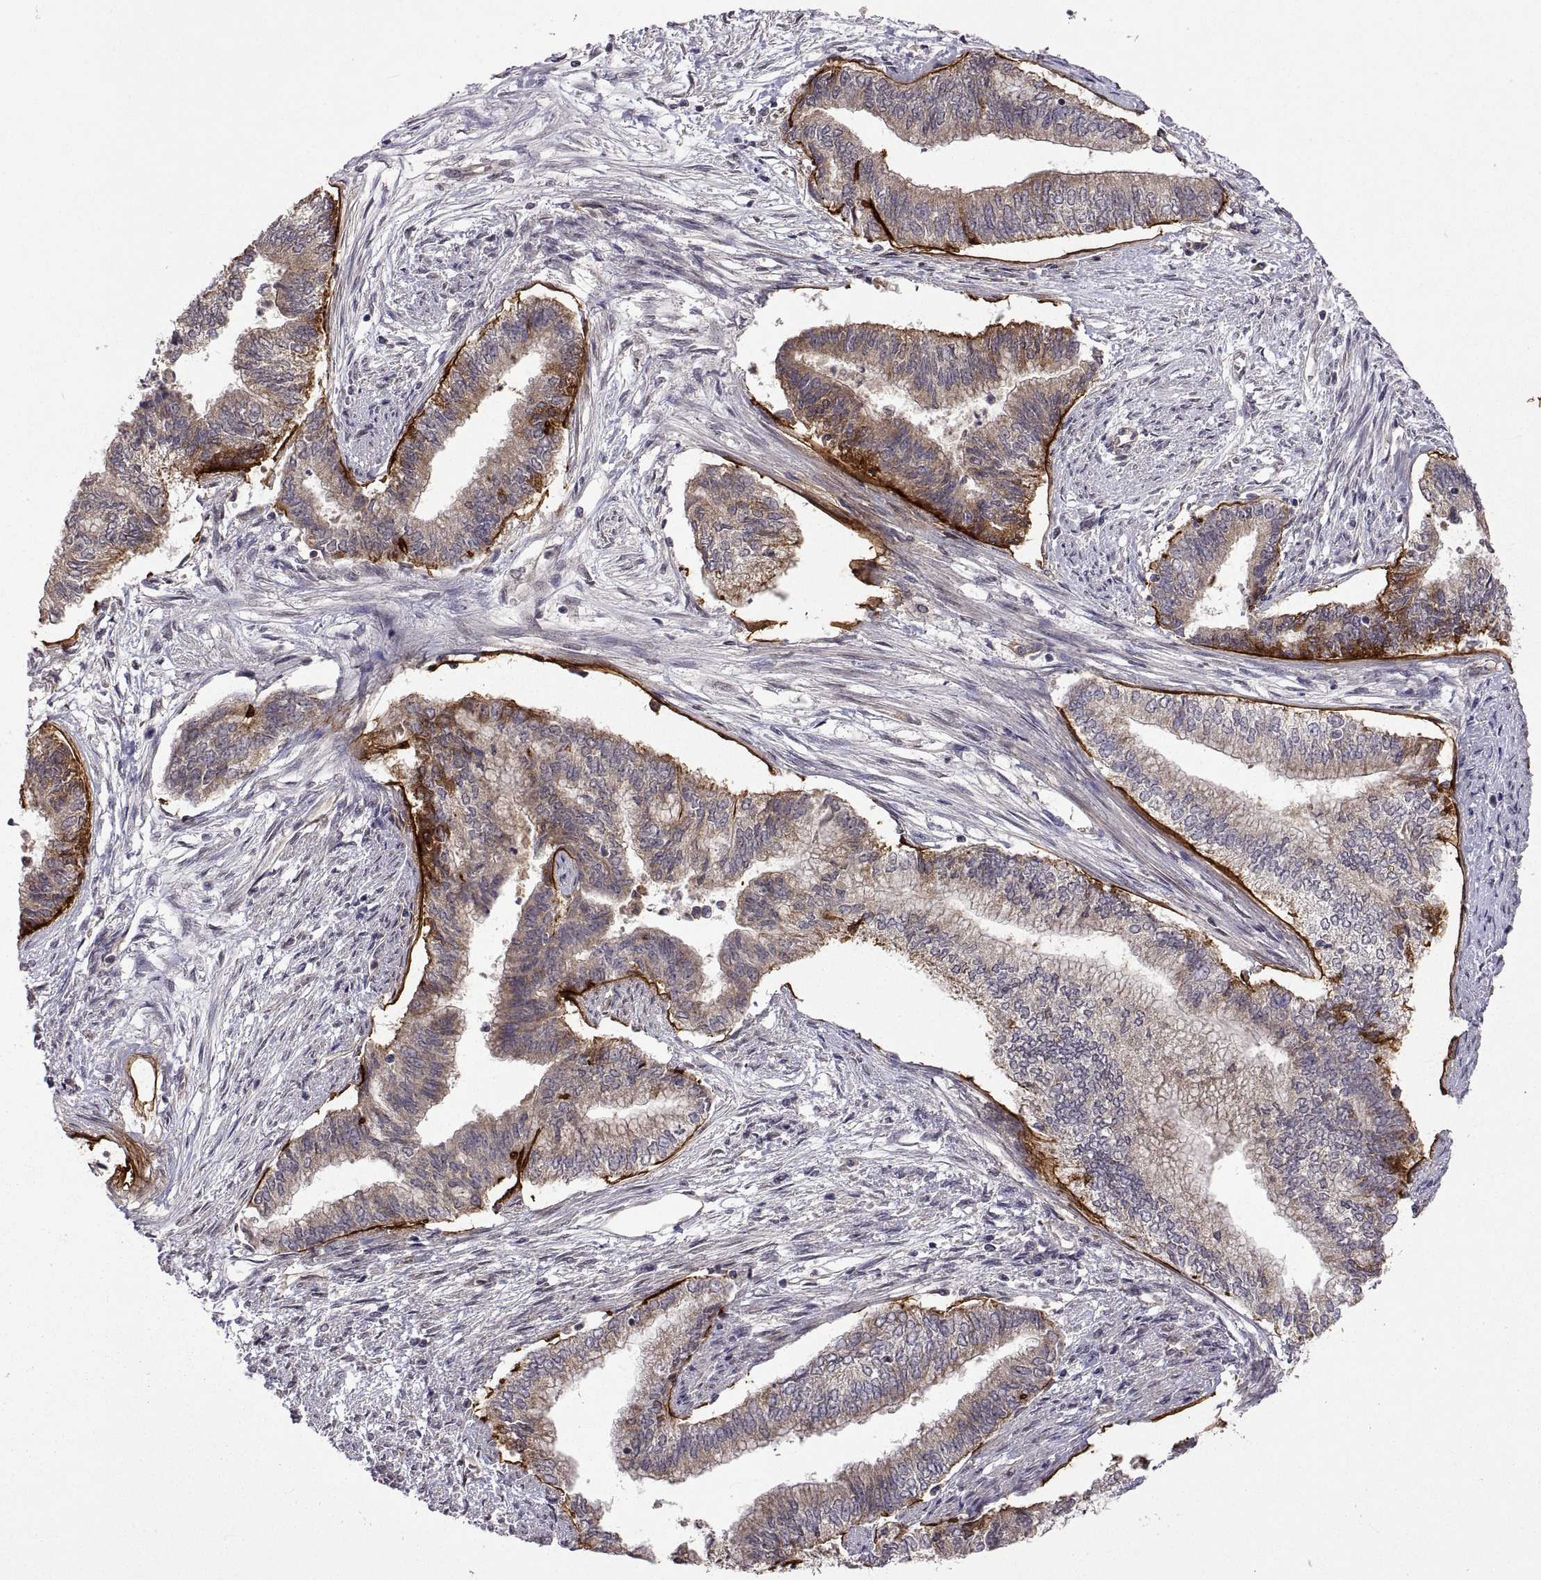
{"staining": {"intensity": "negative", "quantity": "none", "location": "none"}, "tissue": "endometrial cancer", "cell_type": "Tumor cells", "image_type": "cancer", "snomed": [{"axis": "morphology", "description": "Adenocarcinoma, NOS"}, {"axis": "topography", "description": "Endometrium"}], "caption": "This photomicrograph is of endometrial cancer stained with immunohistochemistry (IHC) to label a protein in brown with the nuclei are counter-stained blue. There is no expression in tumor cells.", "gene": "LAMA1", "patient": {"sex": "female", "age": 65}}